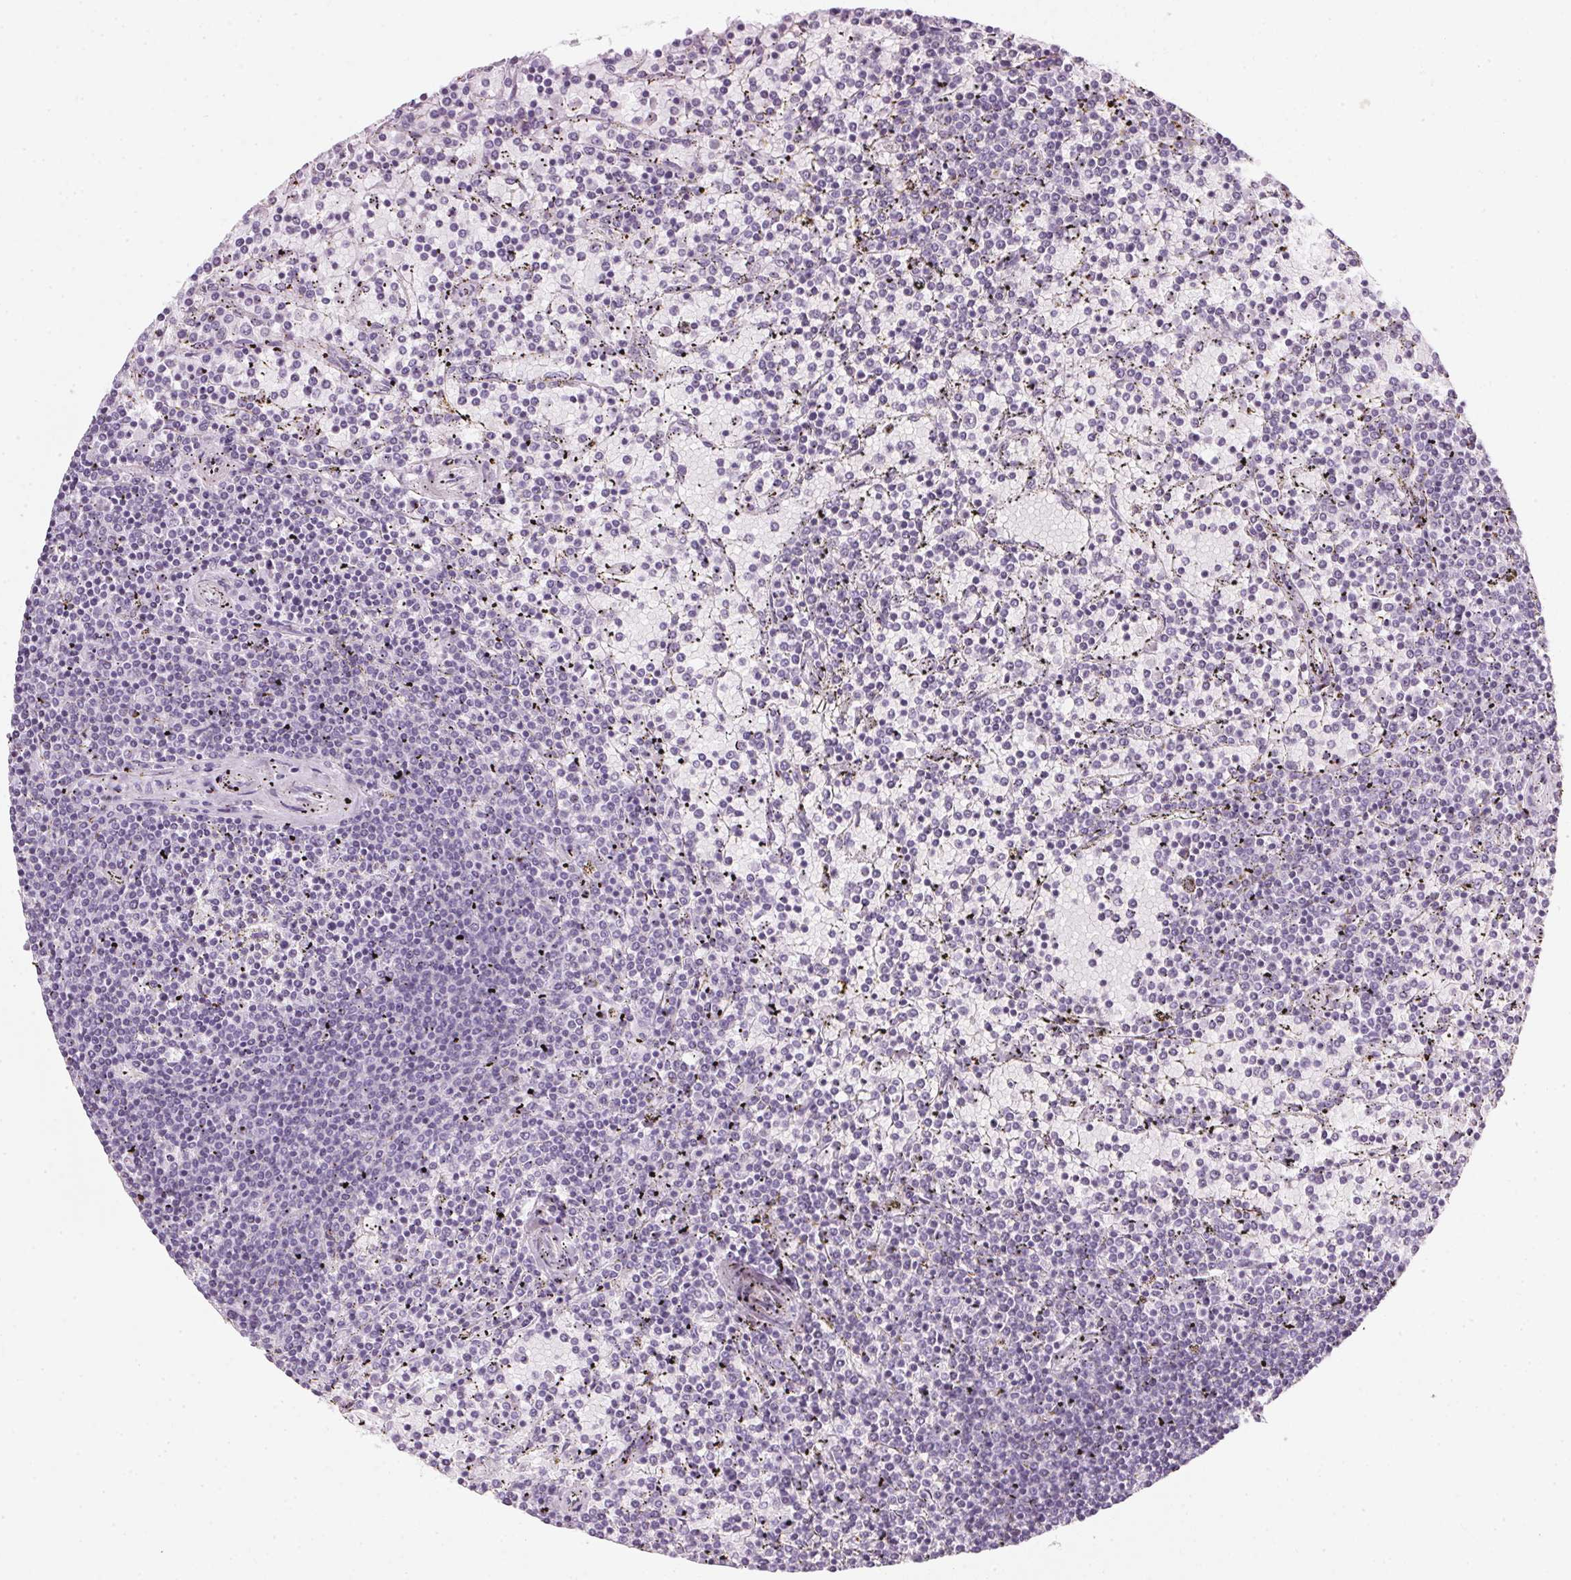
{"staining": {"intensity": "negative", "quantity": "none", "location": "none"}, "tissue": "lymphoma", "cell_type": "Tumor cells", "image_type": "cancer", "snomed": [{"axis": "morphology", "description": "Malignant lymphoma, non-Hodgkin's type, Low grade"}, {"axis": "topography", "description": "Spleen"}], "caption": "Lymphoma was stained to show a protein in brown. There is no significant expression in tumor cells. (DAB IHC, high magnification).", "gene": "TMEM72", "patient": {"sex": "female", "age": 77}}